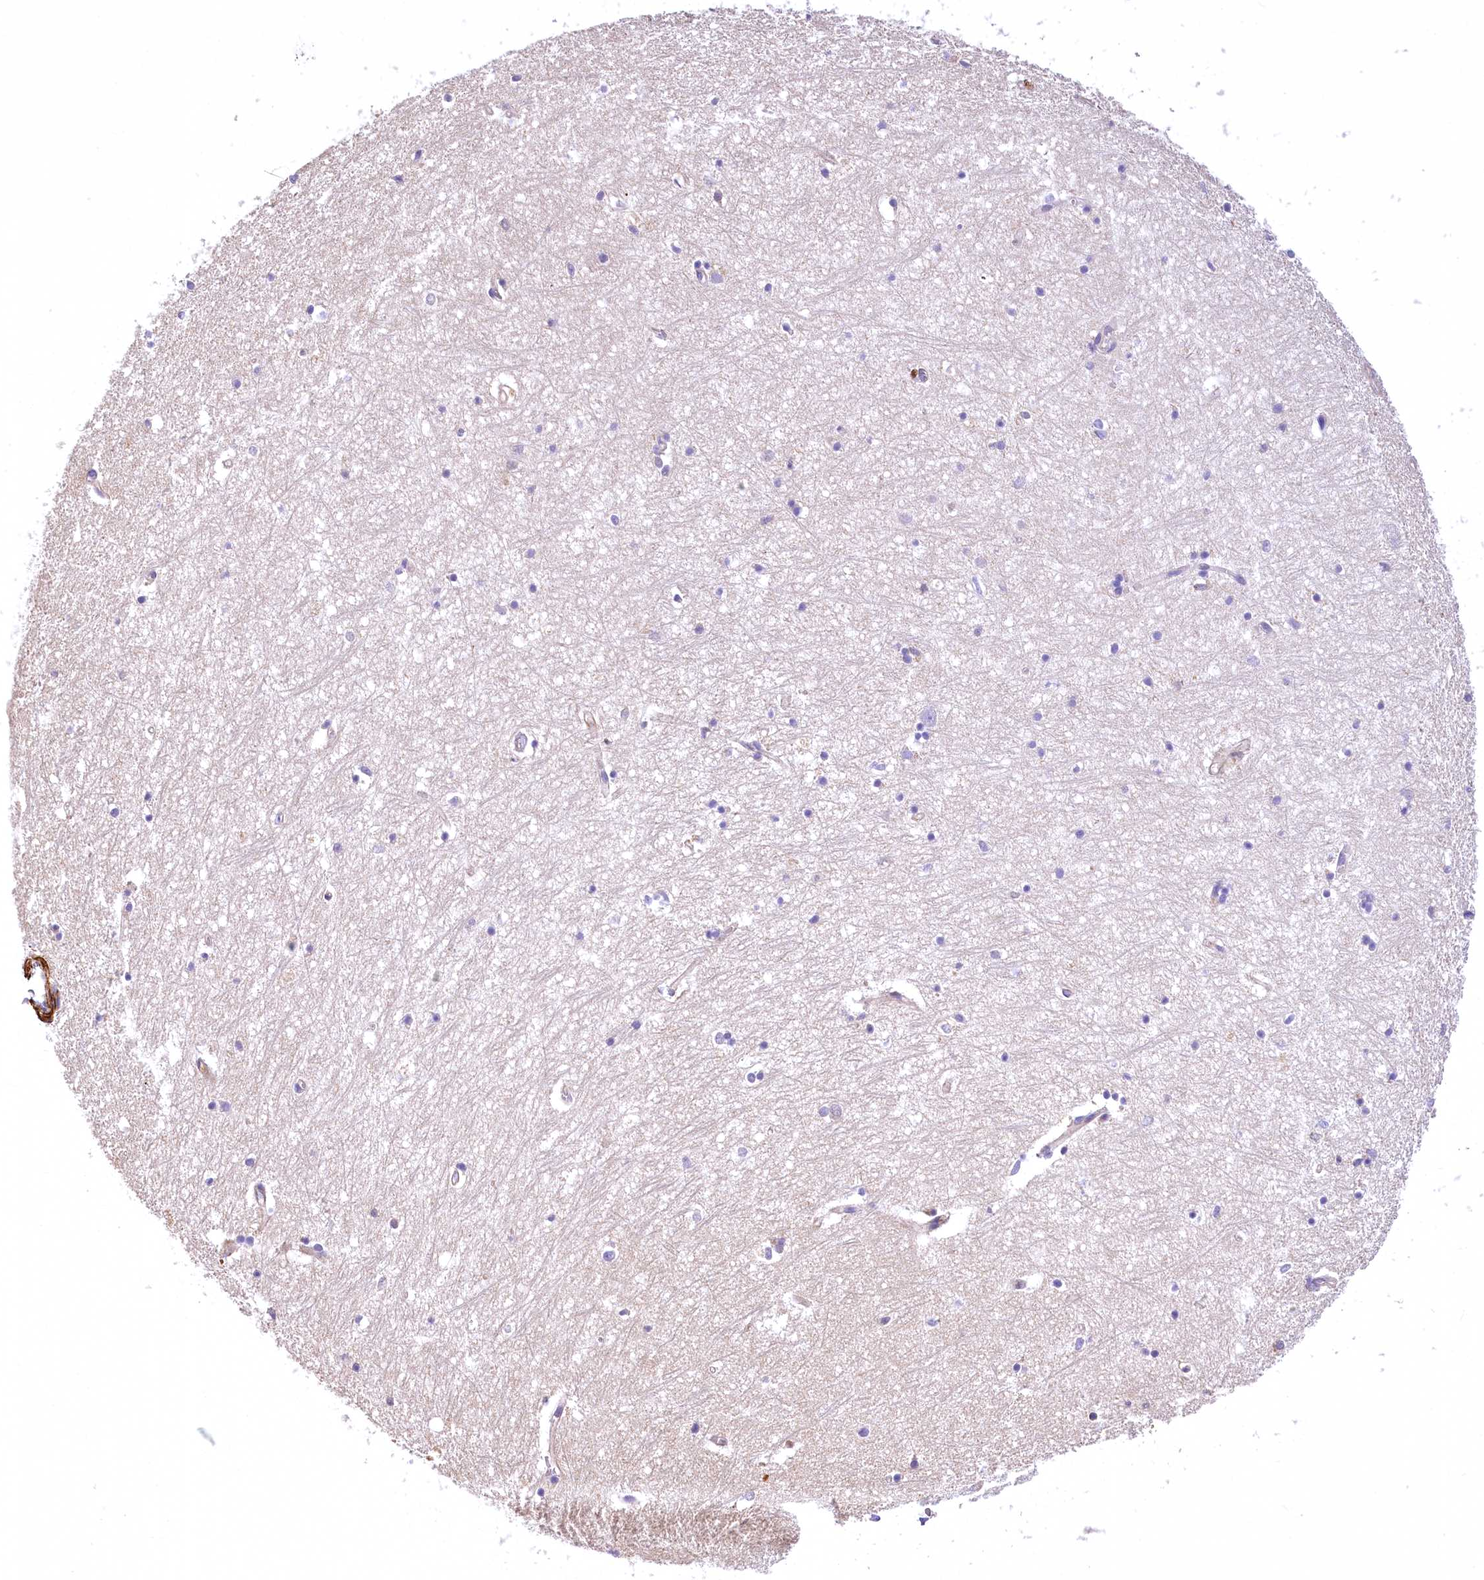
{"staining": {"intensity": "negative", "quantity": "none", "location": "none"}, "tissue": "hippocampus", "cell_type": "Glial cells", "image_type": "normal", "snomed": [{"axis": "morphology", "description": "Normal tissue, NOS"}, {"axis": "topography", "description": "Hippocampus"}], "caption": "A high-resolution photomicrograph shows immunohistochemistry (IHC) staining of unremarkable hippocampus, which exhibits no significant staining in glial cells. The staining was performed using DAB to visualize the protein expression in brown, while the nuclei were stained in blue with hematoxylin (Magnification: 20x).", "gene": "DPP3", "patient": {"sex": "female", "age": 64}}